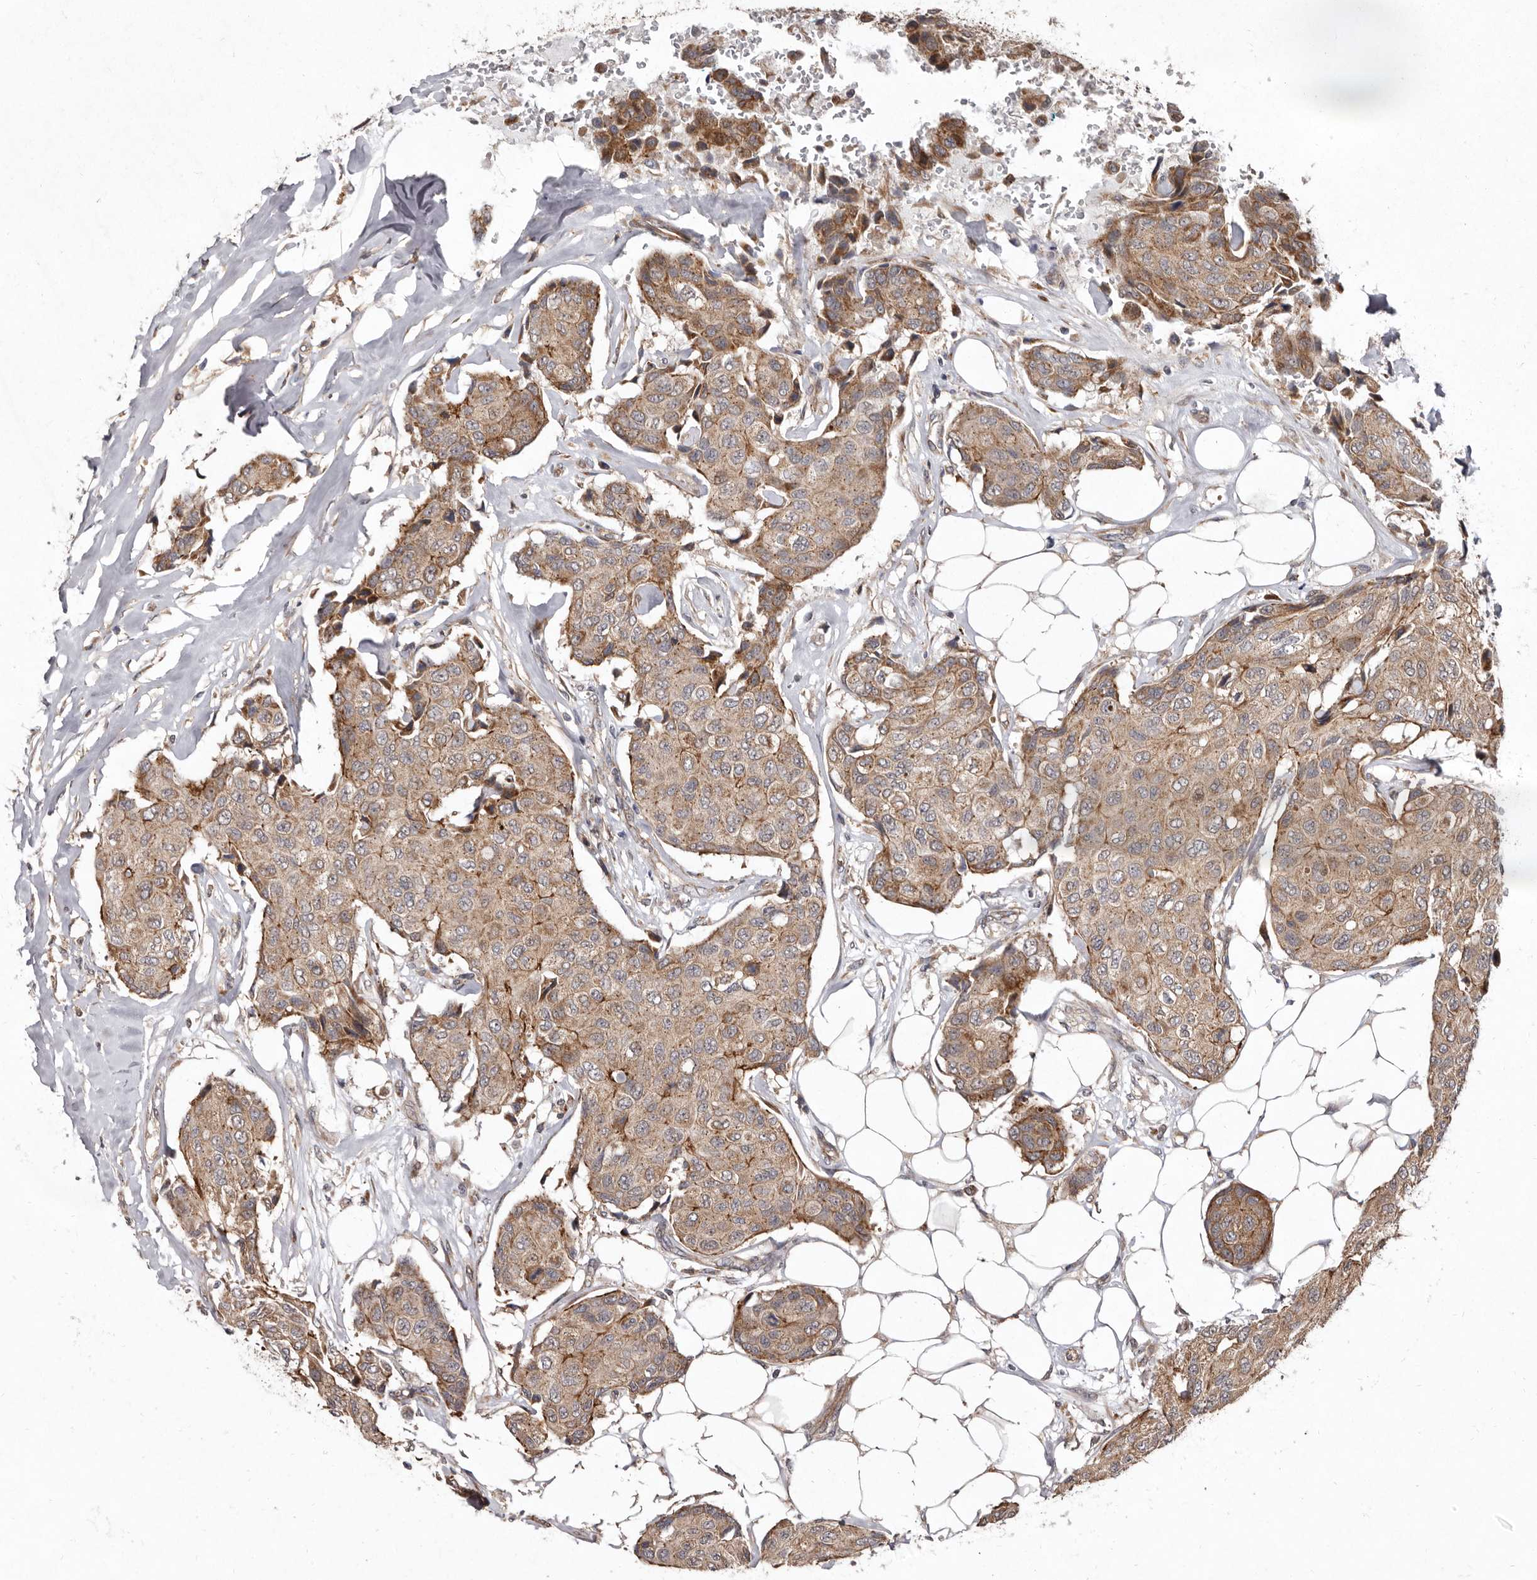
{"staining": {"intensity": "moderate", "quantity": ">75%", "location": "cytoplasmic/membranous"}, "tissue": "breast cancer", "cell_type": "Tumor cells", "image_type": "cancer", "snomed": [{"axis": "morphology", "description": "Duct carcinoma"}, {"axis": "topography", "description": "Breast"}], "caption": "Moderate cytoplasmic/membranous protein positivity is seen in about >75% of tumor cells in infiltrating ductal carcinoma (breast).", "gene": "FLAD1", "patient": {"sex": "female", "age": 80}}